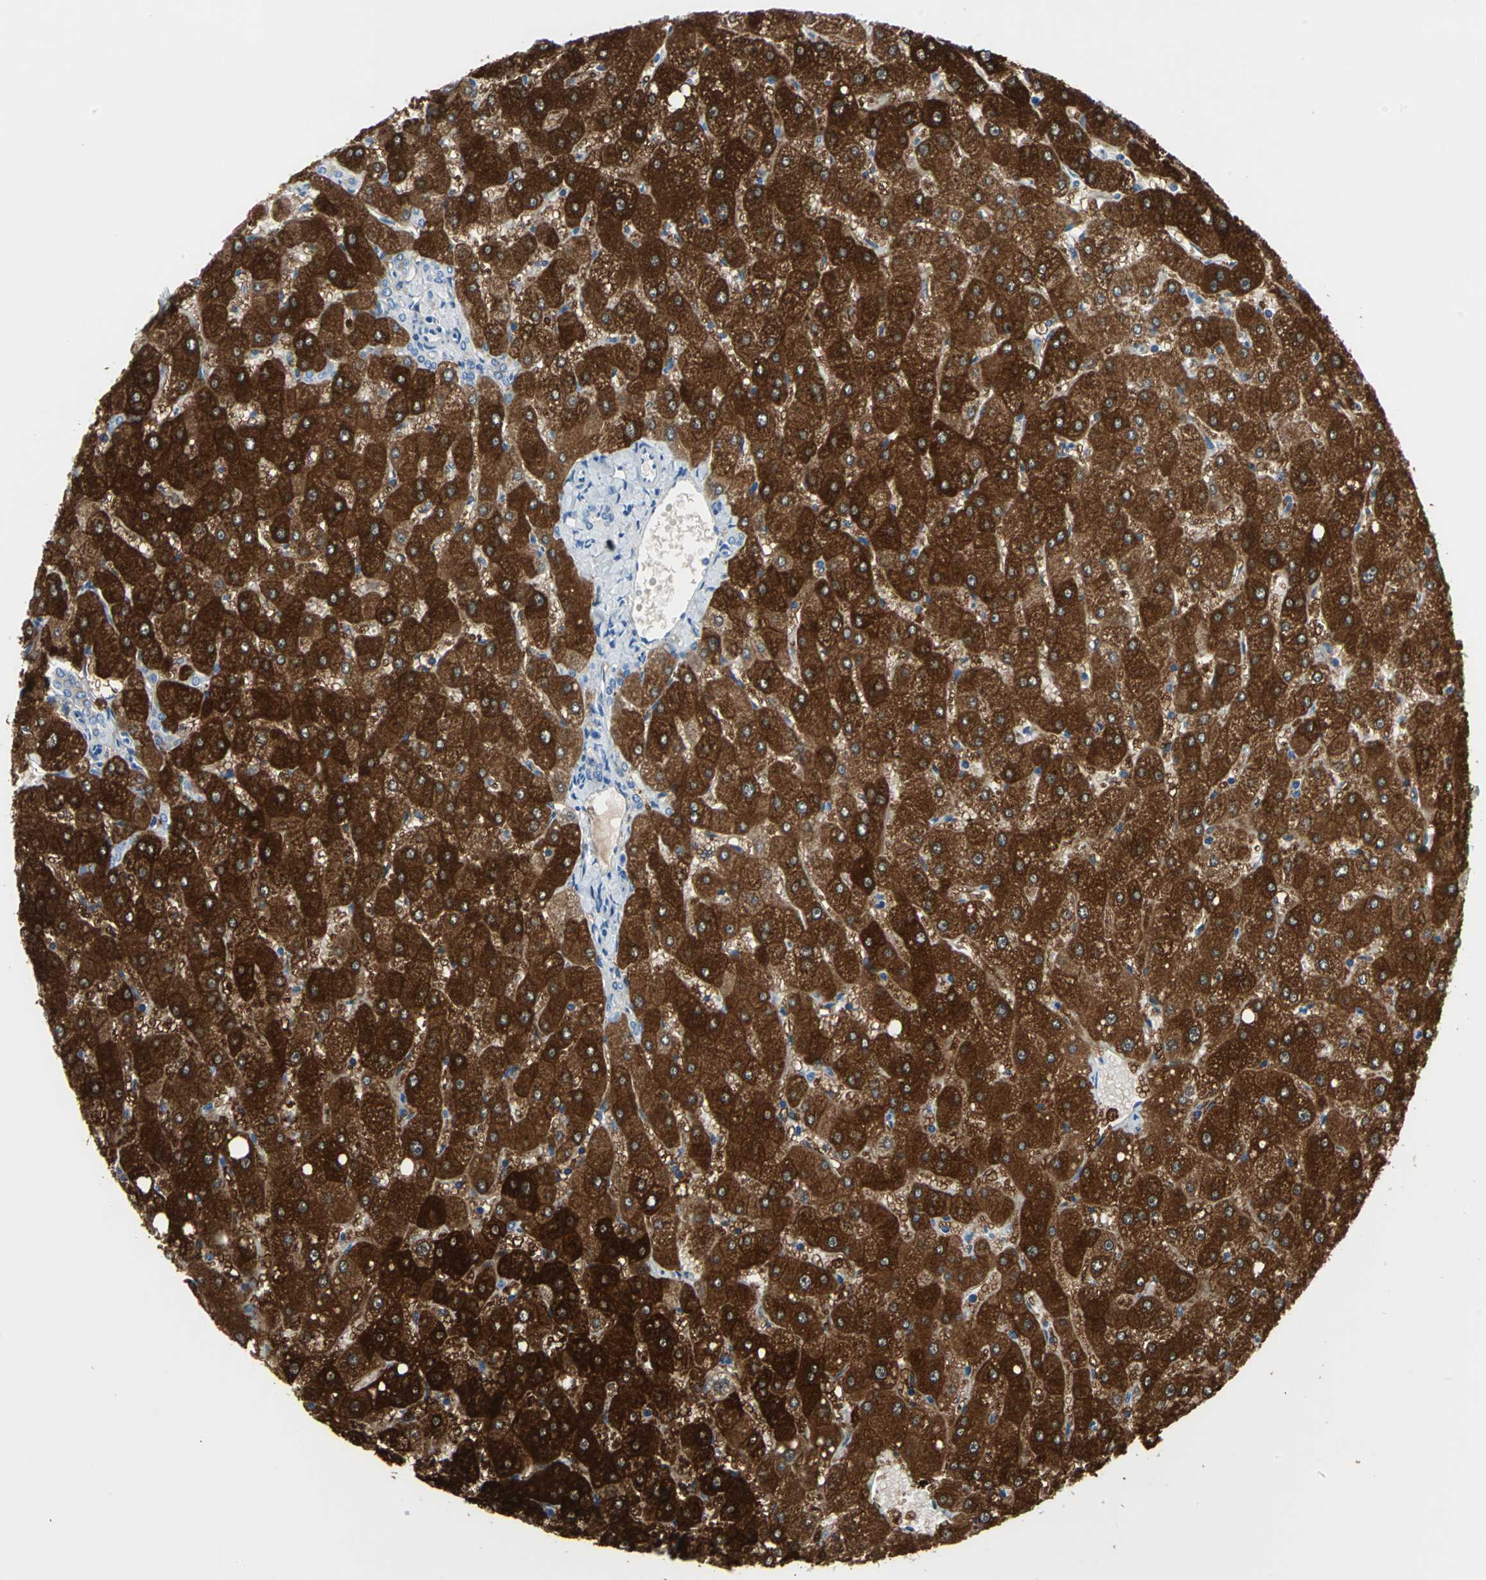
{"staining": {"intensity": "negative", "quantity": "none", "location": "none"}, "tissue": "liver", "cell_type": "Cholangiocytes", "image_type": "normal", "snomed": [{"axis": "morphology", "description": "Normal tissue, NOS"}, {"axis": "topography", "description": "Liver"}], "caption": "DAB immunohistochemical staining of benign human liver exhibits no significant expression in cholangiocytes.", "gene": "PKLR", "patient": {"sex": "male", "age": 67}}